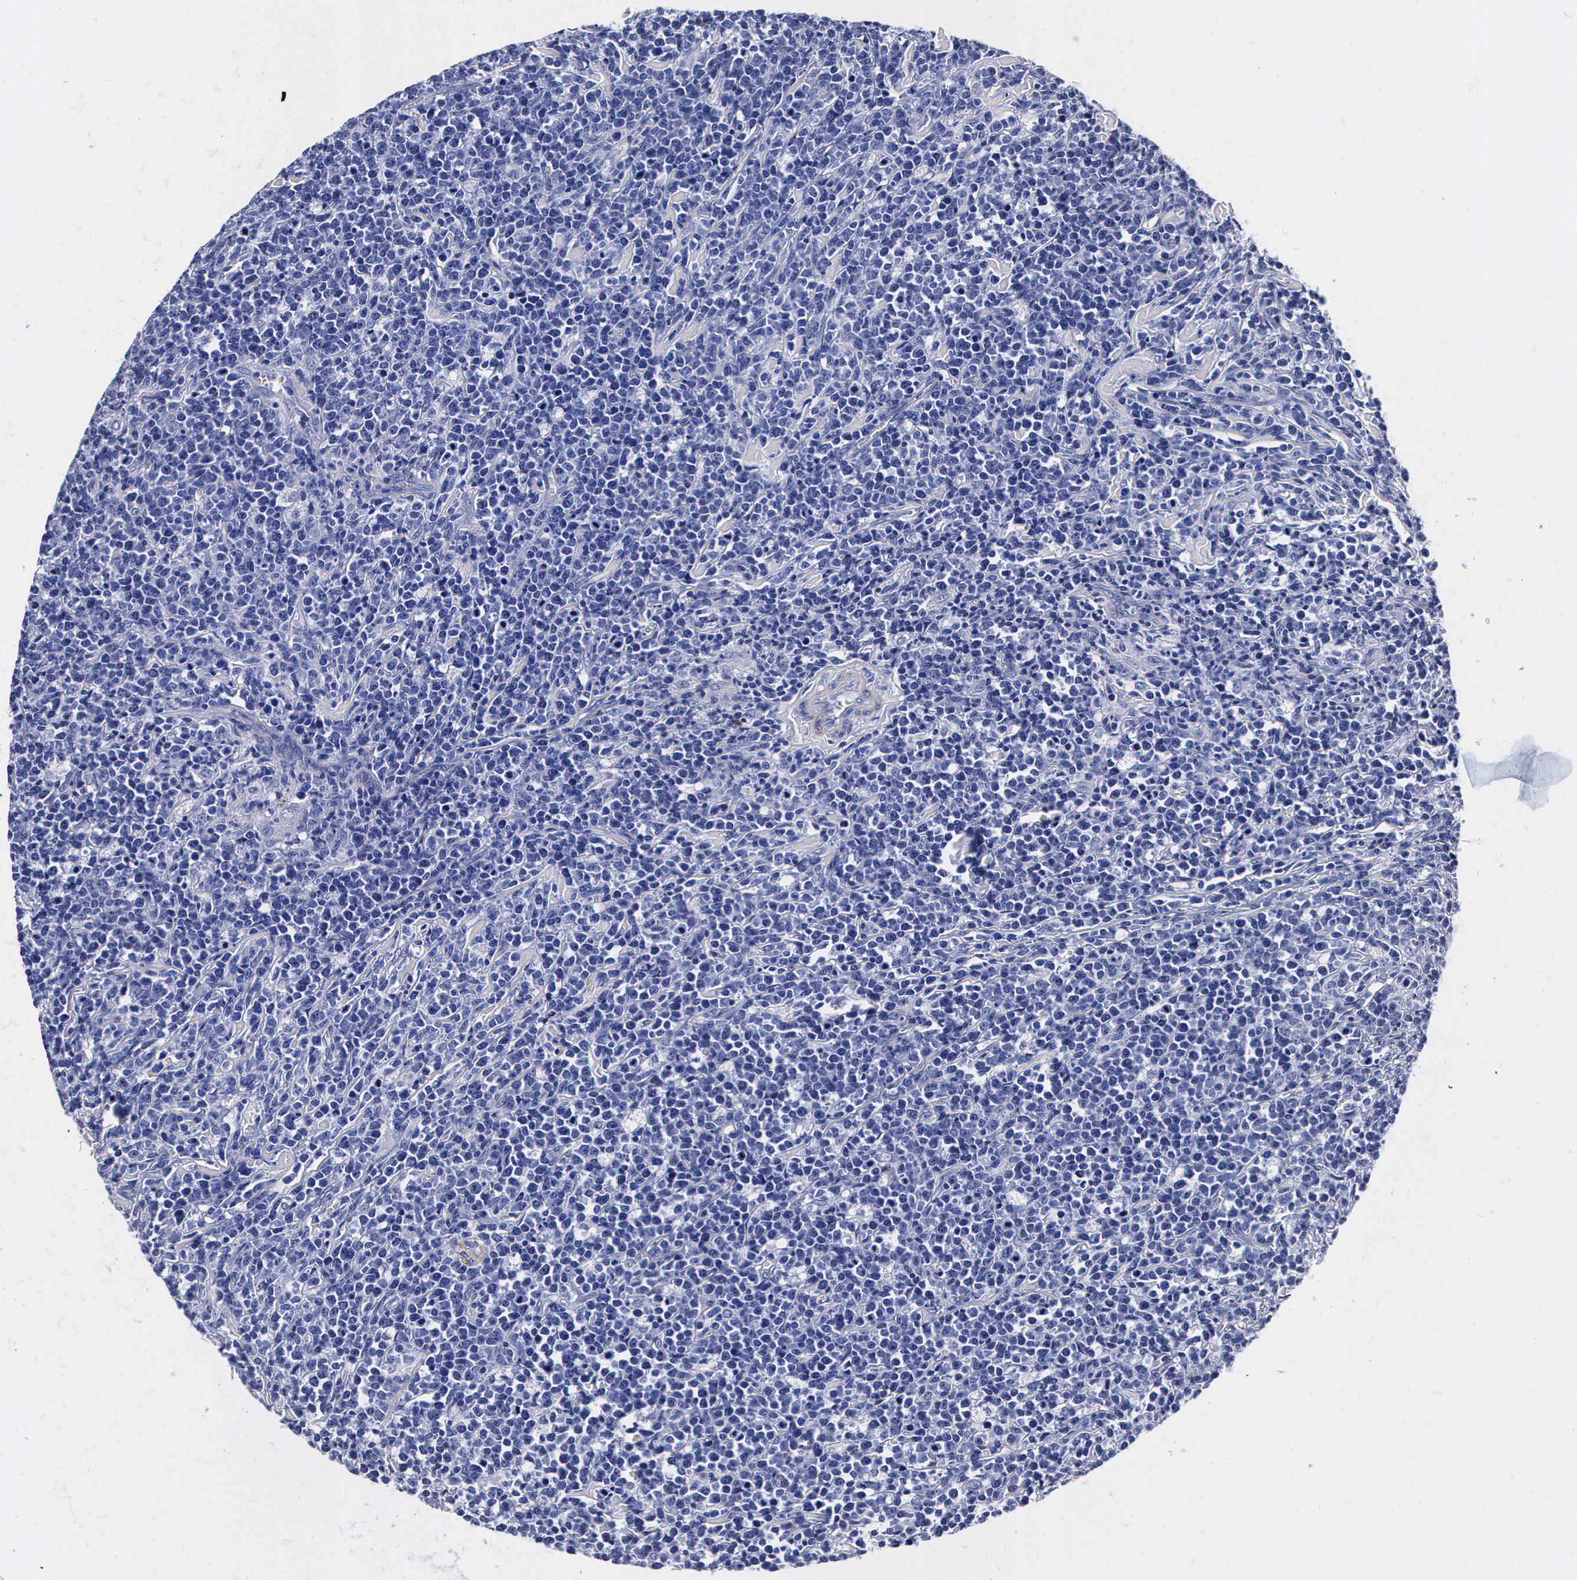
{"staining": {"intensity": "negative", "quantity": "none", "location": "none"}, "tissue": "lymphoma", "cell_type": "Tumor cells", "image_type": "cancer", "snomed": [{"axis": "morphology", "description": "Malignant lymphoma, non-Hodgkin's type, High grade"}, {"axis": "topography", "description": "Small intestine"}, {"axis": "topography", "description": "Colon"}], "caption": "This is an immunohistochemistry image of high-grade malignant lymphoma, non-Hodgkin's type. There is no expression in tumor cells.", "gene": "ENO2", "patient": {"sex": "male", "age": 8}}